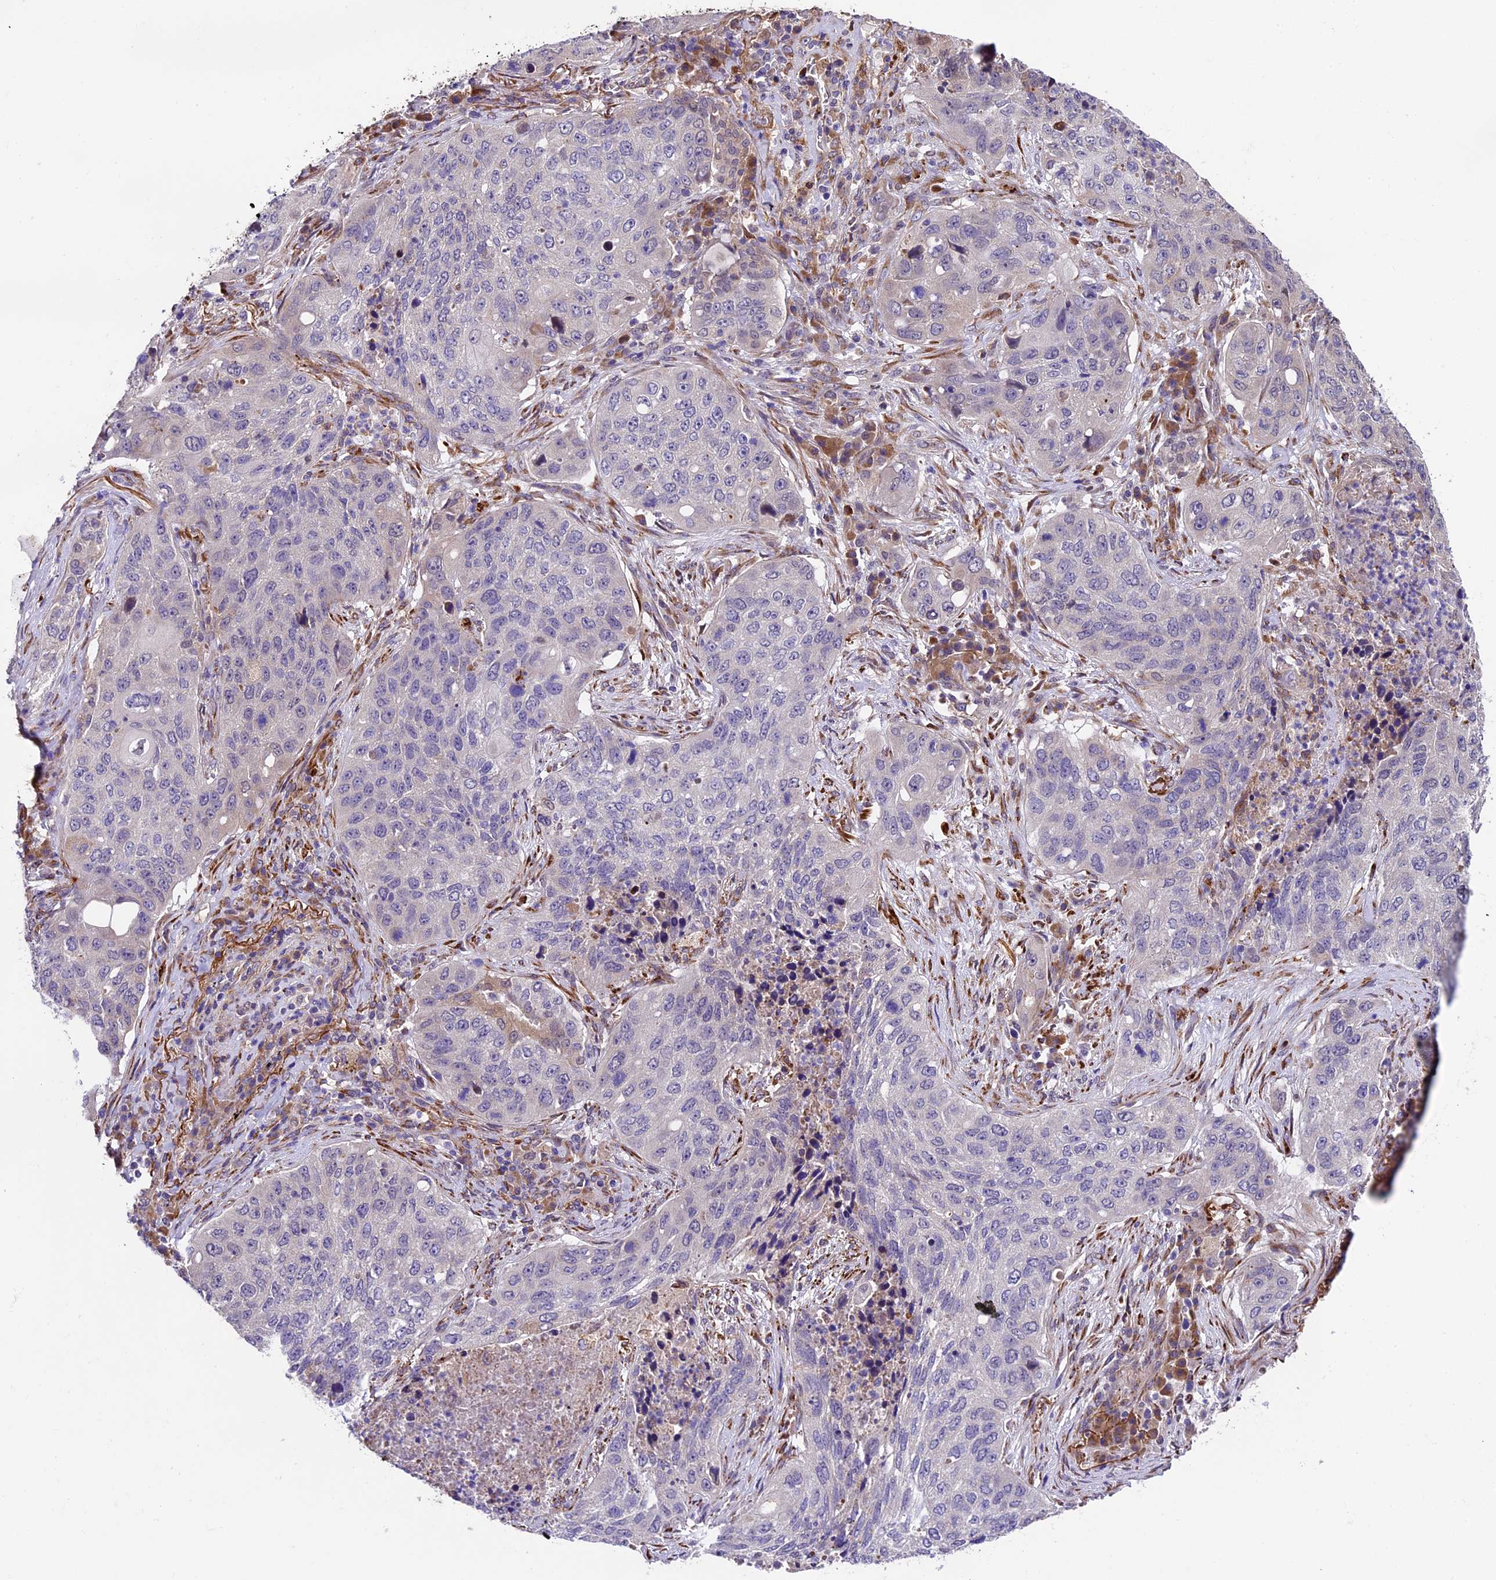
{"staining": {"intensity": "negative", "quantity": "none", "location": "none"}, "tissue": "lung cancer", "cell_type": "Tumor cells", "image_type": "cancer", "snomed": [{"axis": "morphology", "description": "Squamous cell carcinoma, NOS"}, {"axis": "topography", "description": "Lung"}], "caption": "There is no significant staining in tumor cells of lung cancer. (Stains: DAB (3,3'-diaminobenzidine) immunohistochemistry with hematoxylin counter stain, Microscopy: brightfield microscopy at high magnification).", "gene": "LSM7", "patient": {"sex": "female", "age": 63}}